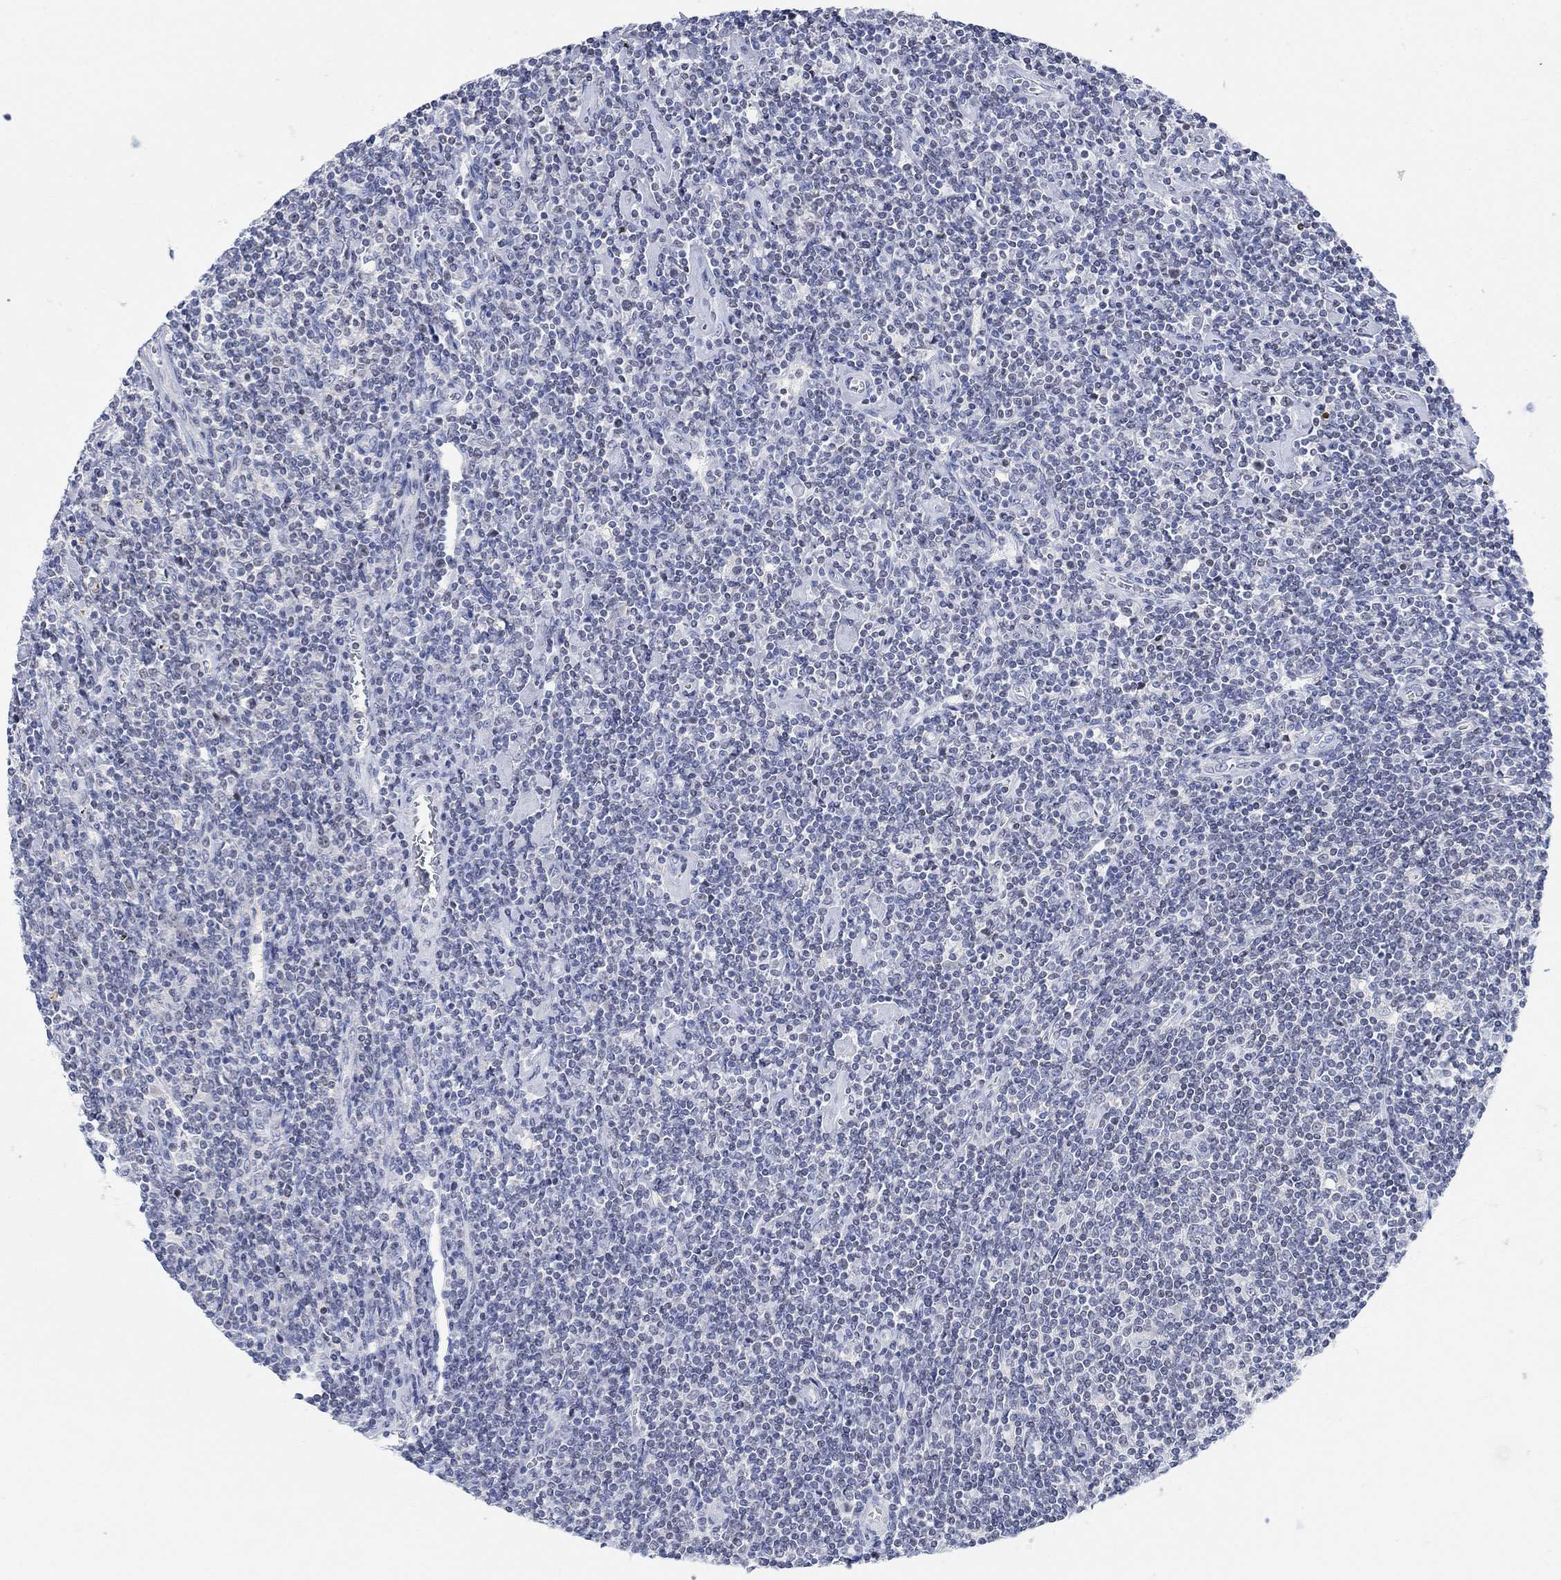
{"staining": {"intensity": "negative", "quantity": "none", "location": "none"}, "tissue": "lymphoma", "cell_type": "Tumor cells", "image_type": "cancer", "snomed": [{"axis": "morphology", "description": "Hodgkin's disease, NOS"}, {"axis": "topography", "description": "Lymph node"}], "caption": "Tumor cells are negative for protein expression in human lymphoma. (DAB (3,3'-diaminobenzidine) immunohistochemistry with hematoxylin counter stain).", "gene": "ATP6V1E2", "patient": {"sex": "male", "age": 40}}